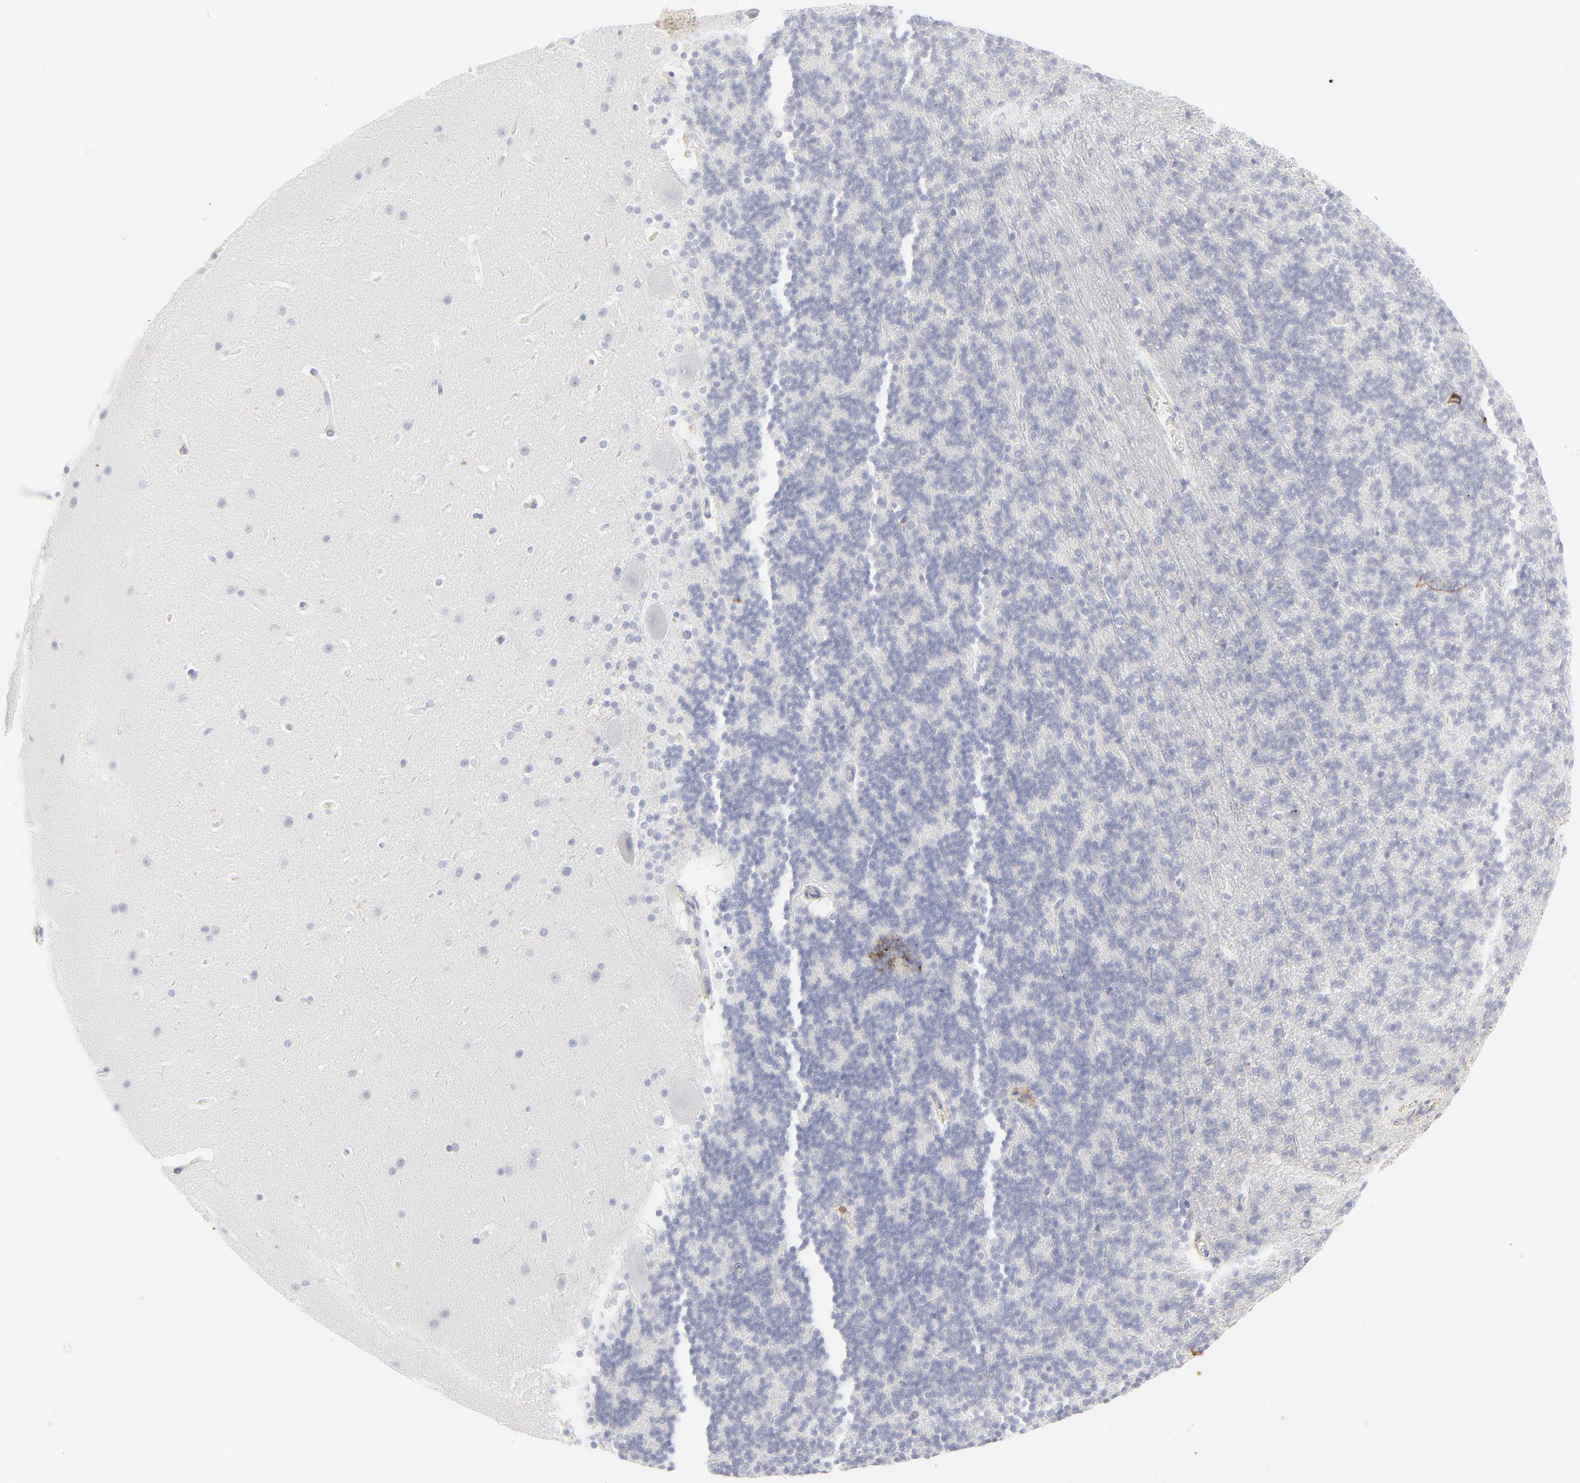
{"staining": {"intensity": "negative", "quantity": "none", "location": "none"}, "tissue": "cerebellum", "cell_type": "Cells in granular layer", "image_type": "normal", "snomed": [{"axis": "morphology", "description": "Normal tissue, NOS"}, {"axis": "topography", "description": "Cerebellum"}], "caption": "Immunohistochemistry (IHC) histopathology image of unremarkable cerebellum: cerebellum stained with DAB reveals no significant protein positivity in cells in granular layer.", "gene": "CCR7", "patient": {"sex": "female", "age": 19}}